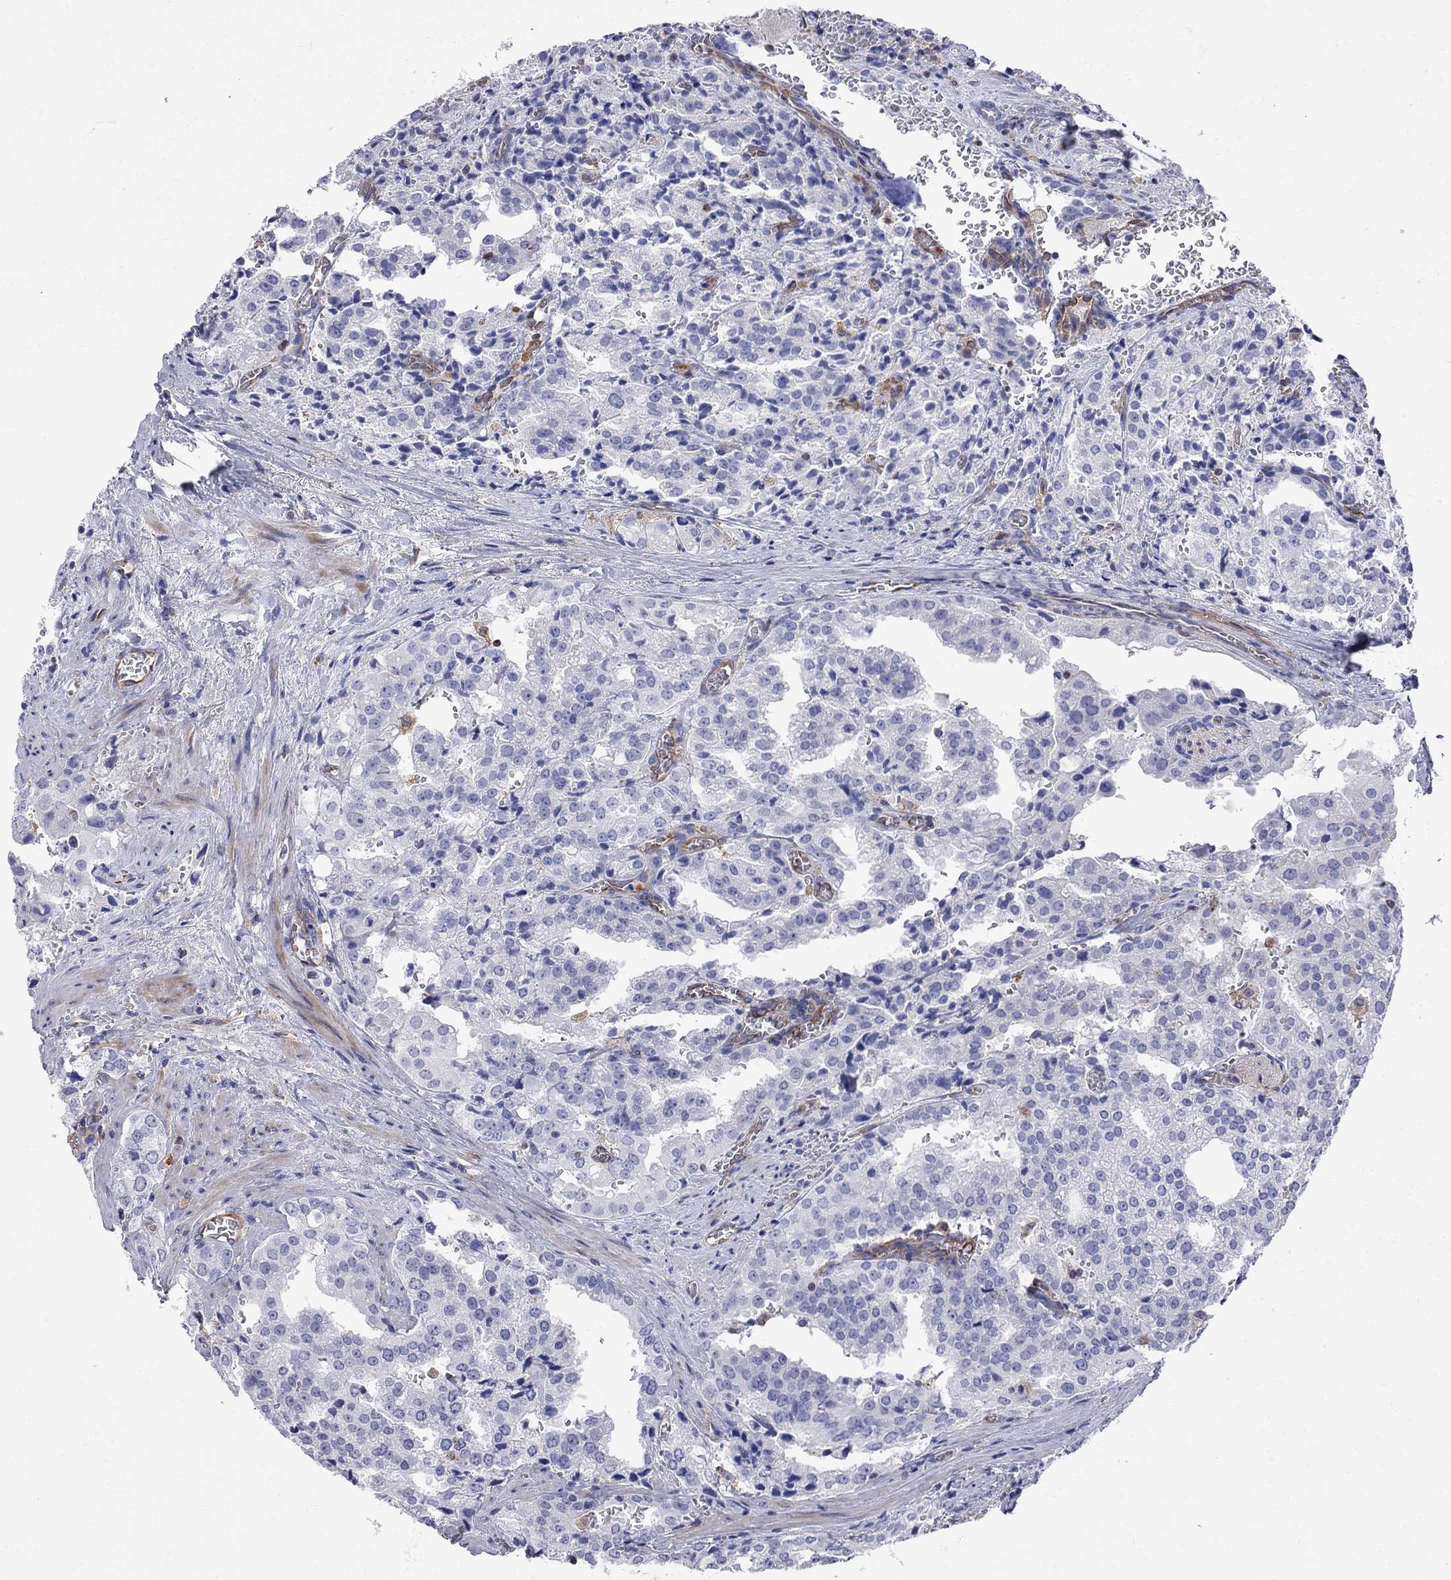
{"staining": {"intensity": "negative", "quantity": "none", "location": "none"}, "tissue": "prostate cancer", "cell_type": "Tumor cells", "image_type": "cancer", "snomed": [{"axis": "morphology", "description": "Adenocarcinoma, High grade"}, {"axis": "topography", "description": "Prostate"}], "caption": "The immunohistochemistry photomicrograph has no significant positivity in tumor cells of prostate cancer tissue. Brightfield microscopy of immunohistochemistry stained with DAB (brown) and hematoxylin (blue), captured at high magnification.", "gene": "ABI3", "patient": {"sex": "male", "age": 68}}